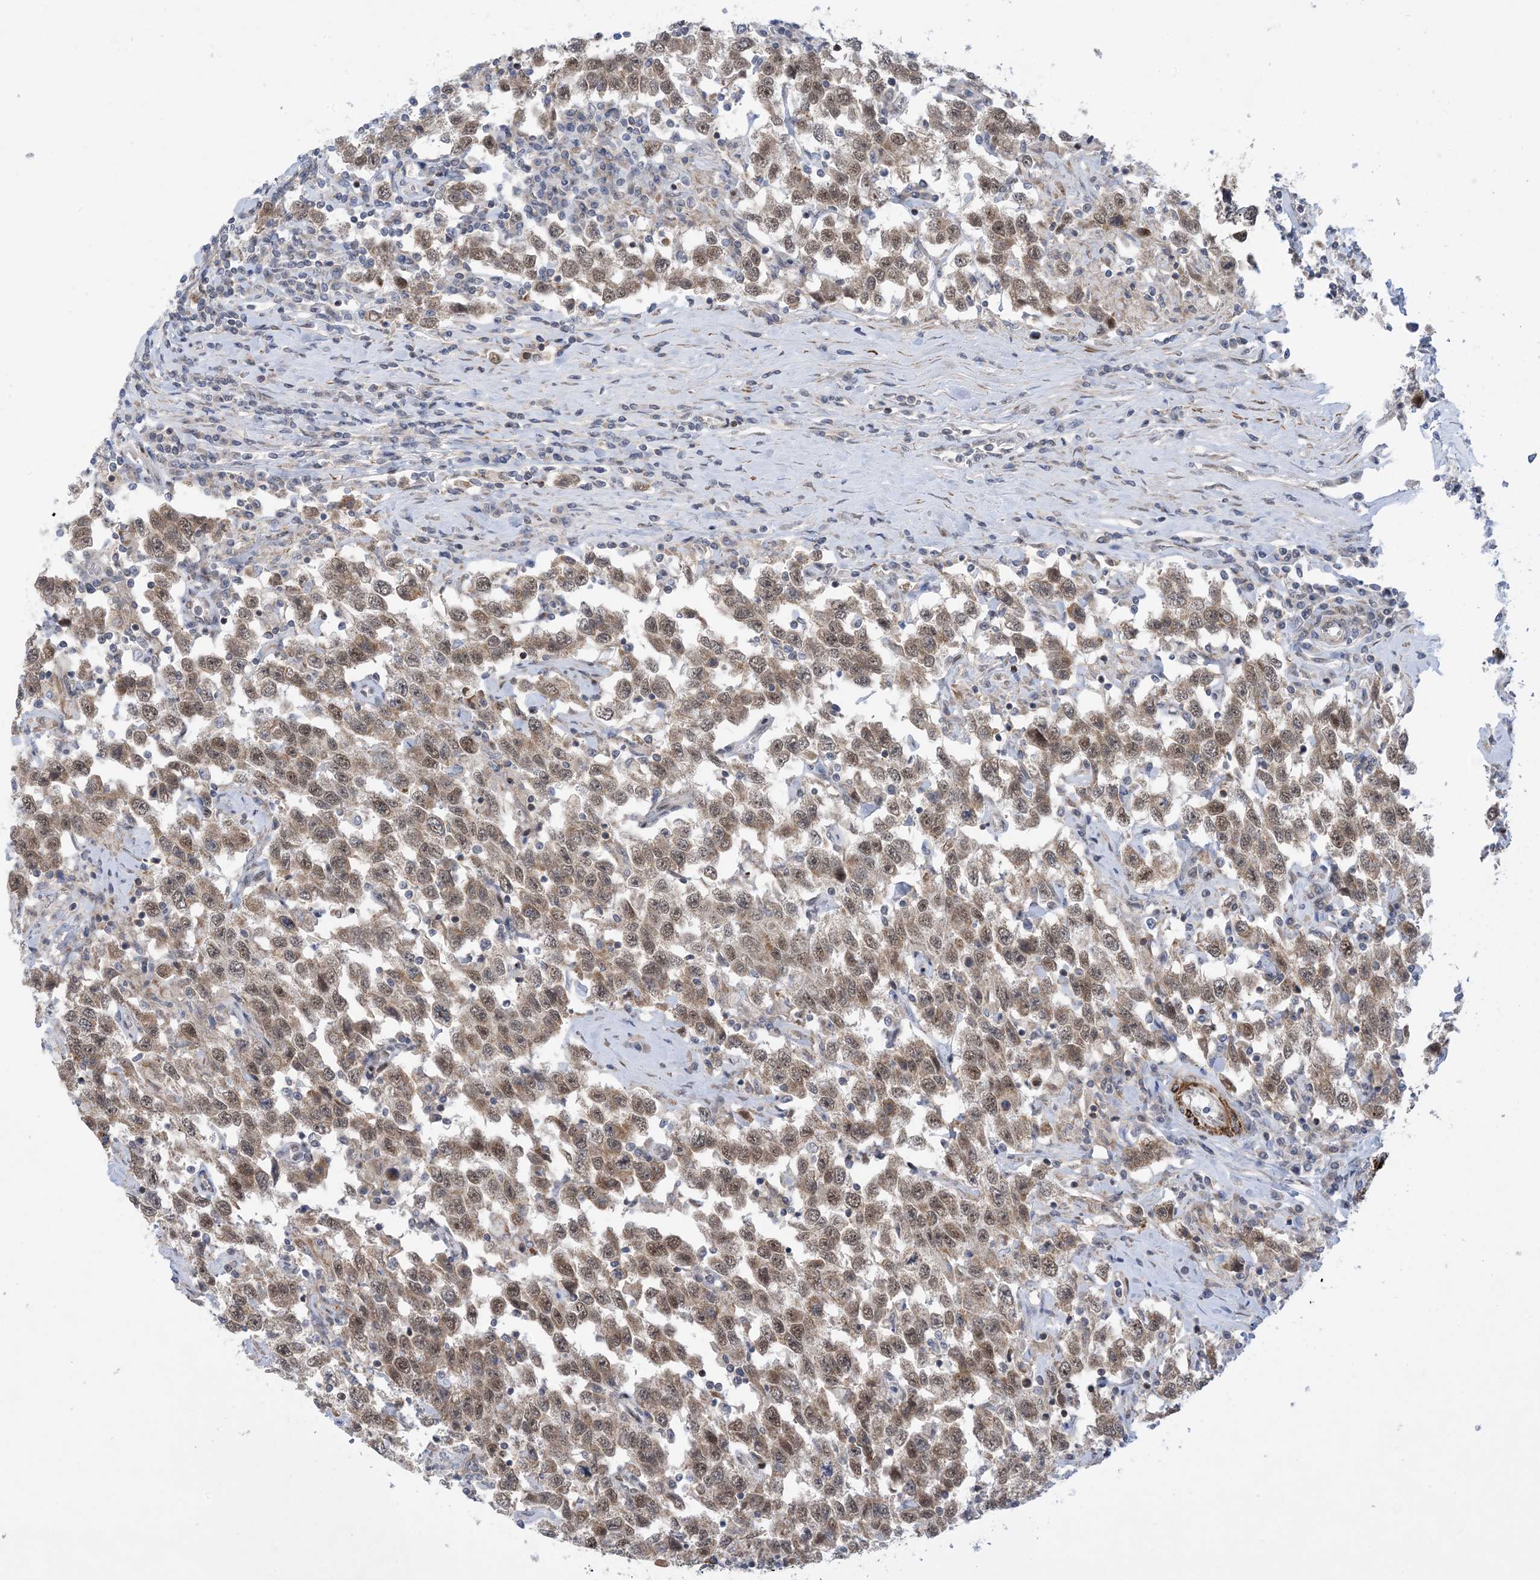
{"staining": {"intensity": "weak", "quantity": ">75%", "location": "cytoplasmic/membranous,nuclear"}, "tissue": "testis cancer", "cell_type": "Tumor cells", "image_type": "cancer", "snomed": [{"axis": "morphology", "description": "Seminoma, NOS"}, {"axis": "topography", "description": "Testis"}], "caption": "Immunohistochemical staining of seminoma (testis) shows weak cytoplasmic/membranous and nuclear protein staining in about >75% of tumor cells.", "gene": "ZNF8", "patient": {"sex": "male", "age": 41}}